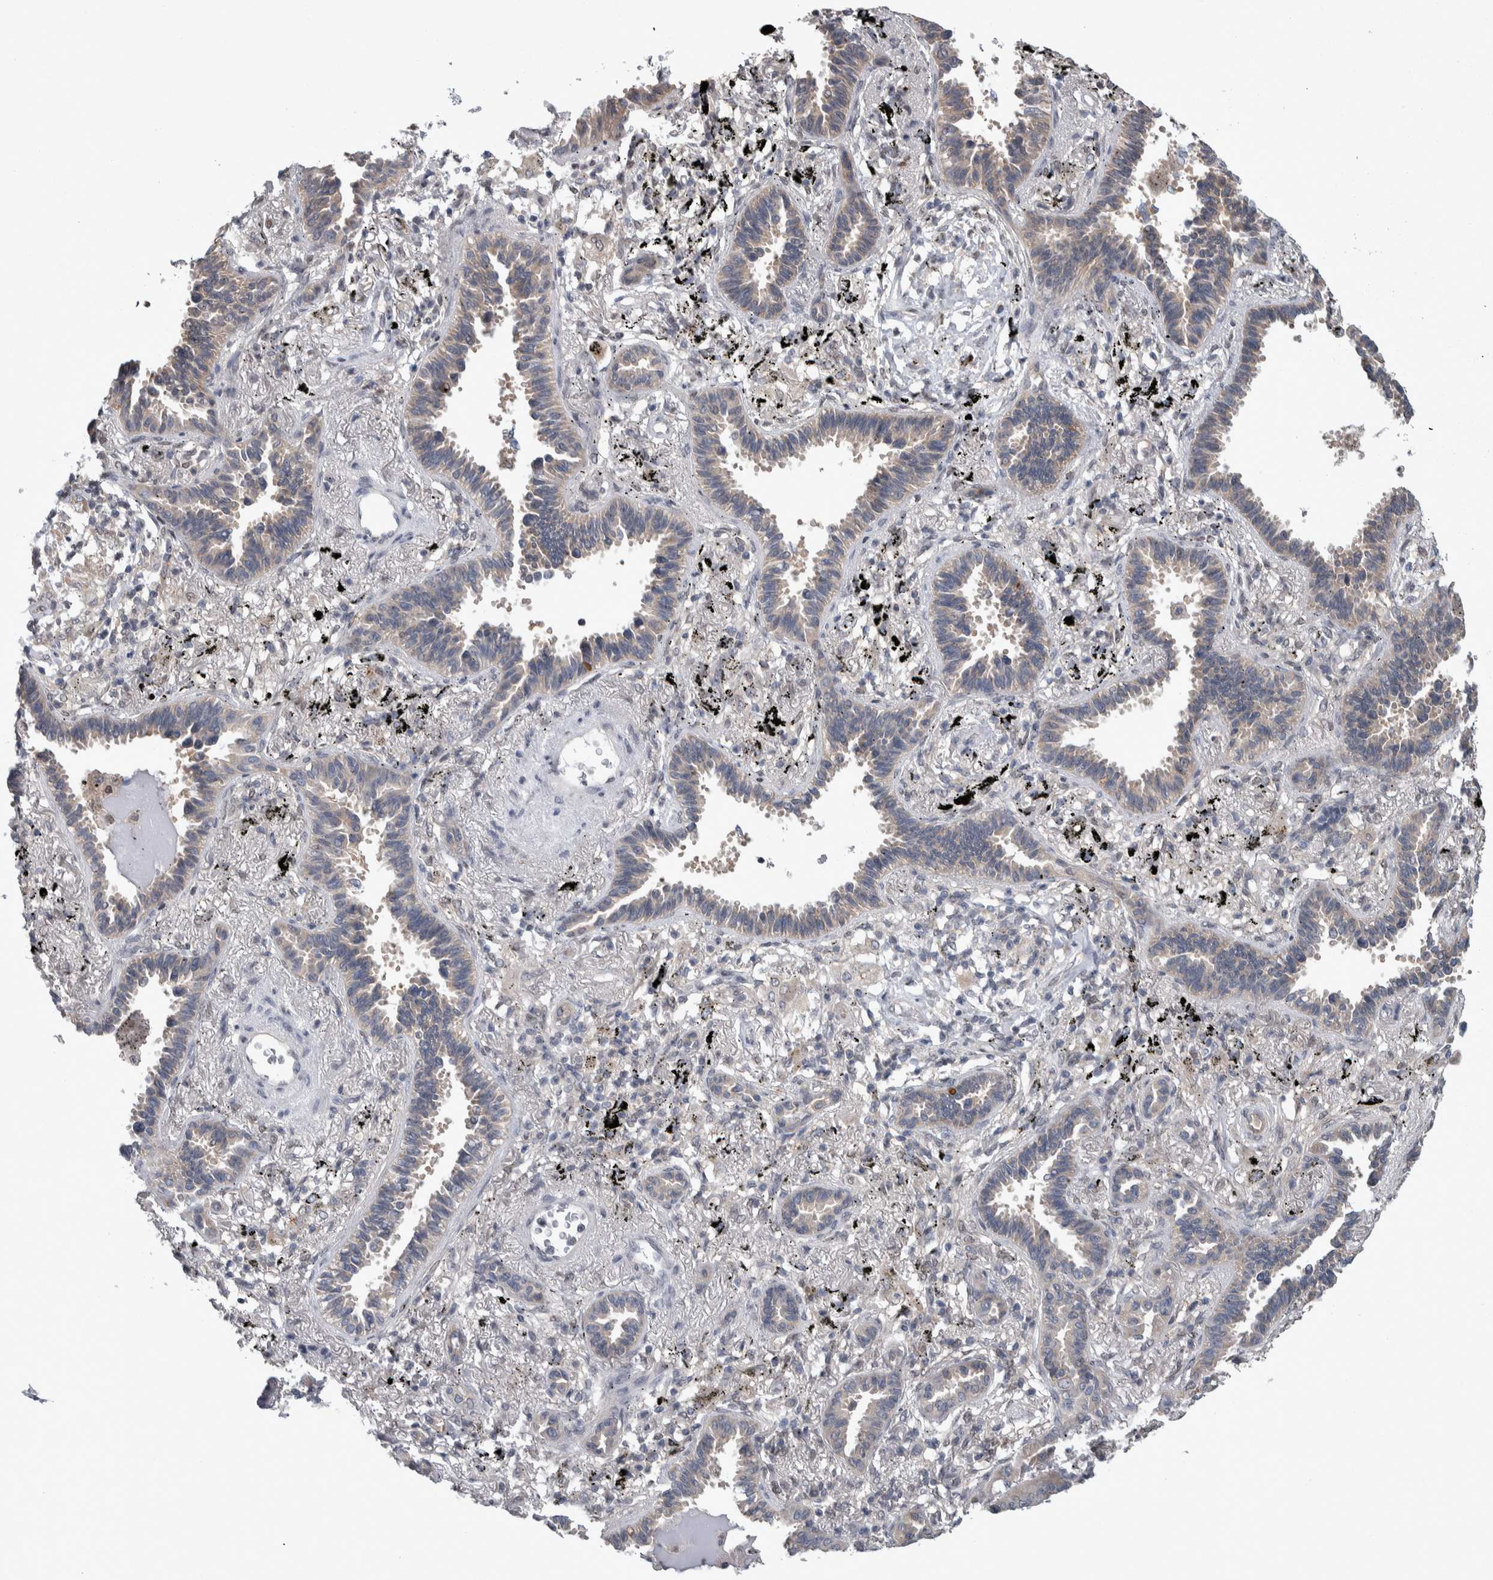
{"staining": {"intensity": "moderate", "quantity": "<25%", "location": "cytoplasmic/membranous,nuclear"}, "tissue": "lung cancer", "cell_type": "Tumor cells", "image_type": "cancer", "snomed": [{"axis": "morphology", "description": "Adenocarcinoma, NOS"}, {"axis": "topography", "description": "Lung"}], "caption": "An immunohistochemistry image of neoplastic tissue is shown. Protein staining in brown shows moderate cytoplasmic/membranous and nuclear positivity in adenocarcinoma (lung) within tumor cells. The protein of interest is shown in brown color, while the nuclei are stained blue.", "gene": "TAX1BP1", "patient": {"sex": "male", "age": 59}}